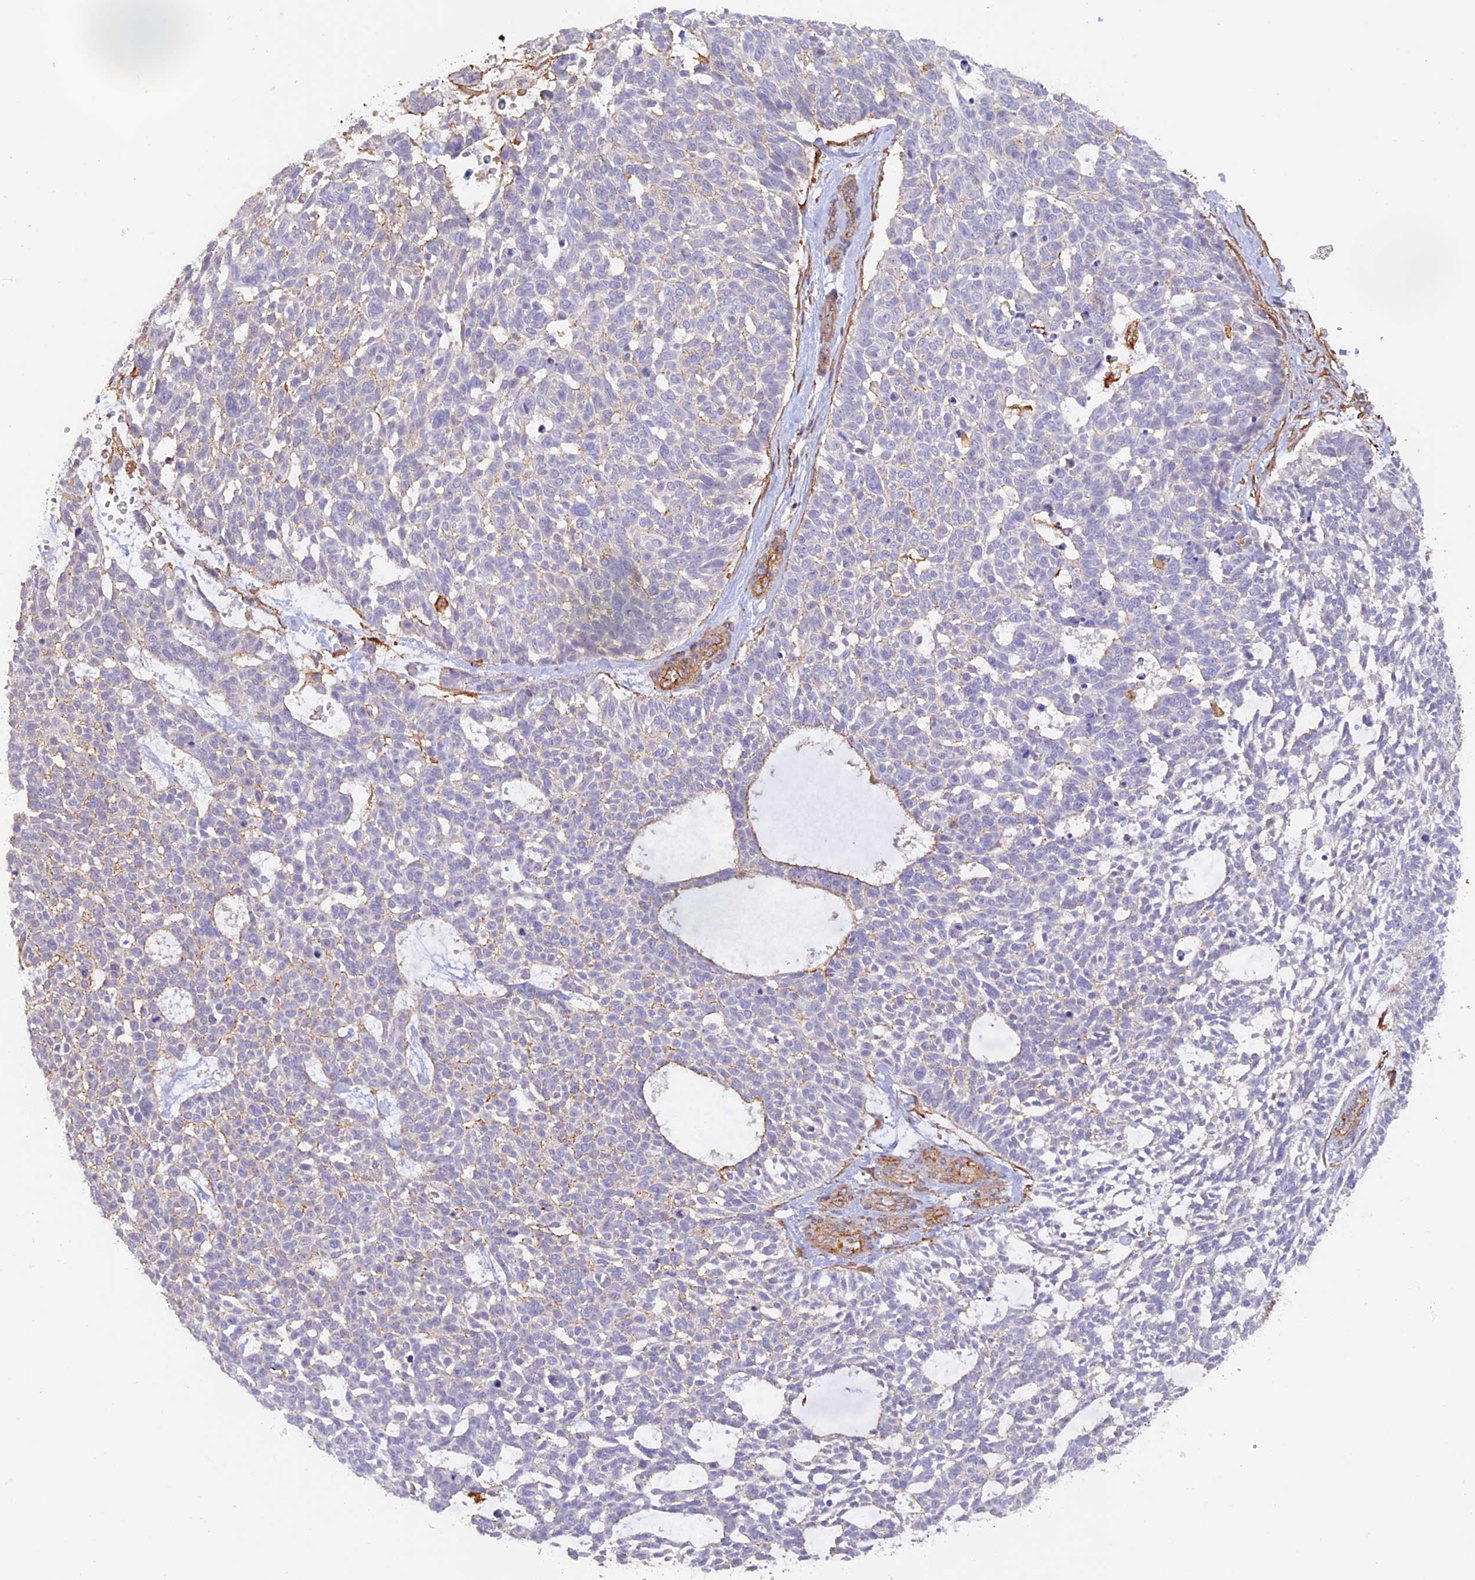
{"staining": {"intensity": "weak", "quantity": "<25%", "location": "cytoplasmic/membranous"}, "tissue": "skin cancer", "cell_type": "Tumor cells", "image_type": "cancer", "snomed": [{"axis": "morphology", "description": "Basal cell carcinoma"}, {"axis": "topography", "description": "Skin"}], "caption": "Immunohistochemical staining of skin cancer (basal cell carcinoma) exhibits no significant positivity in tumor cells. The staining is performed using DAB (3,3'-diaminobenzidine) brown chromogen with nuclei counter-stained in using hematoxylin.", "gene": "DENND1C", "patient": {"sex": "male", "age": 88}}